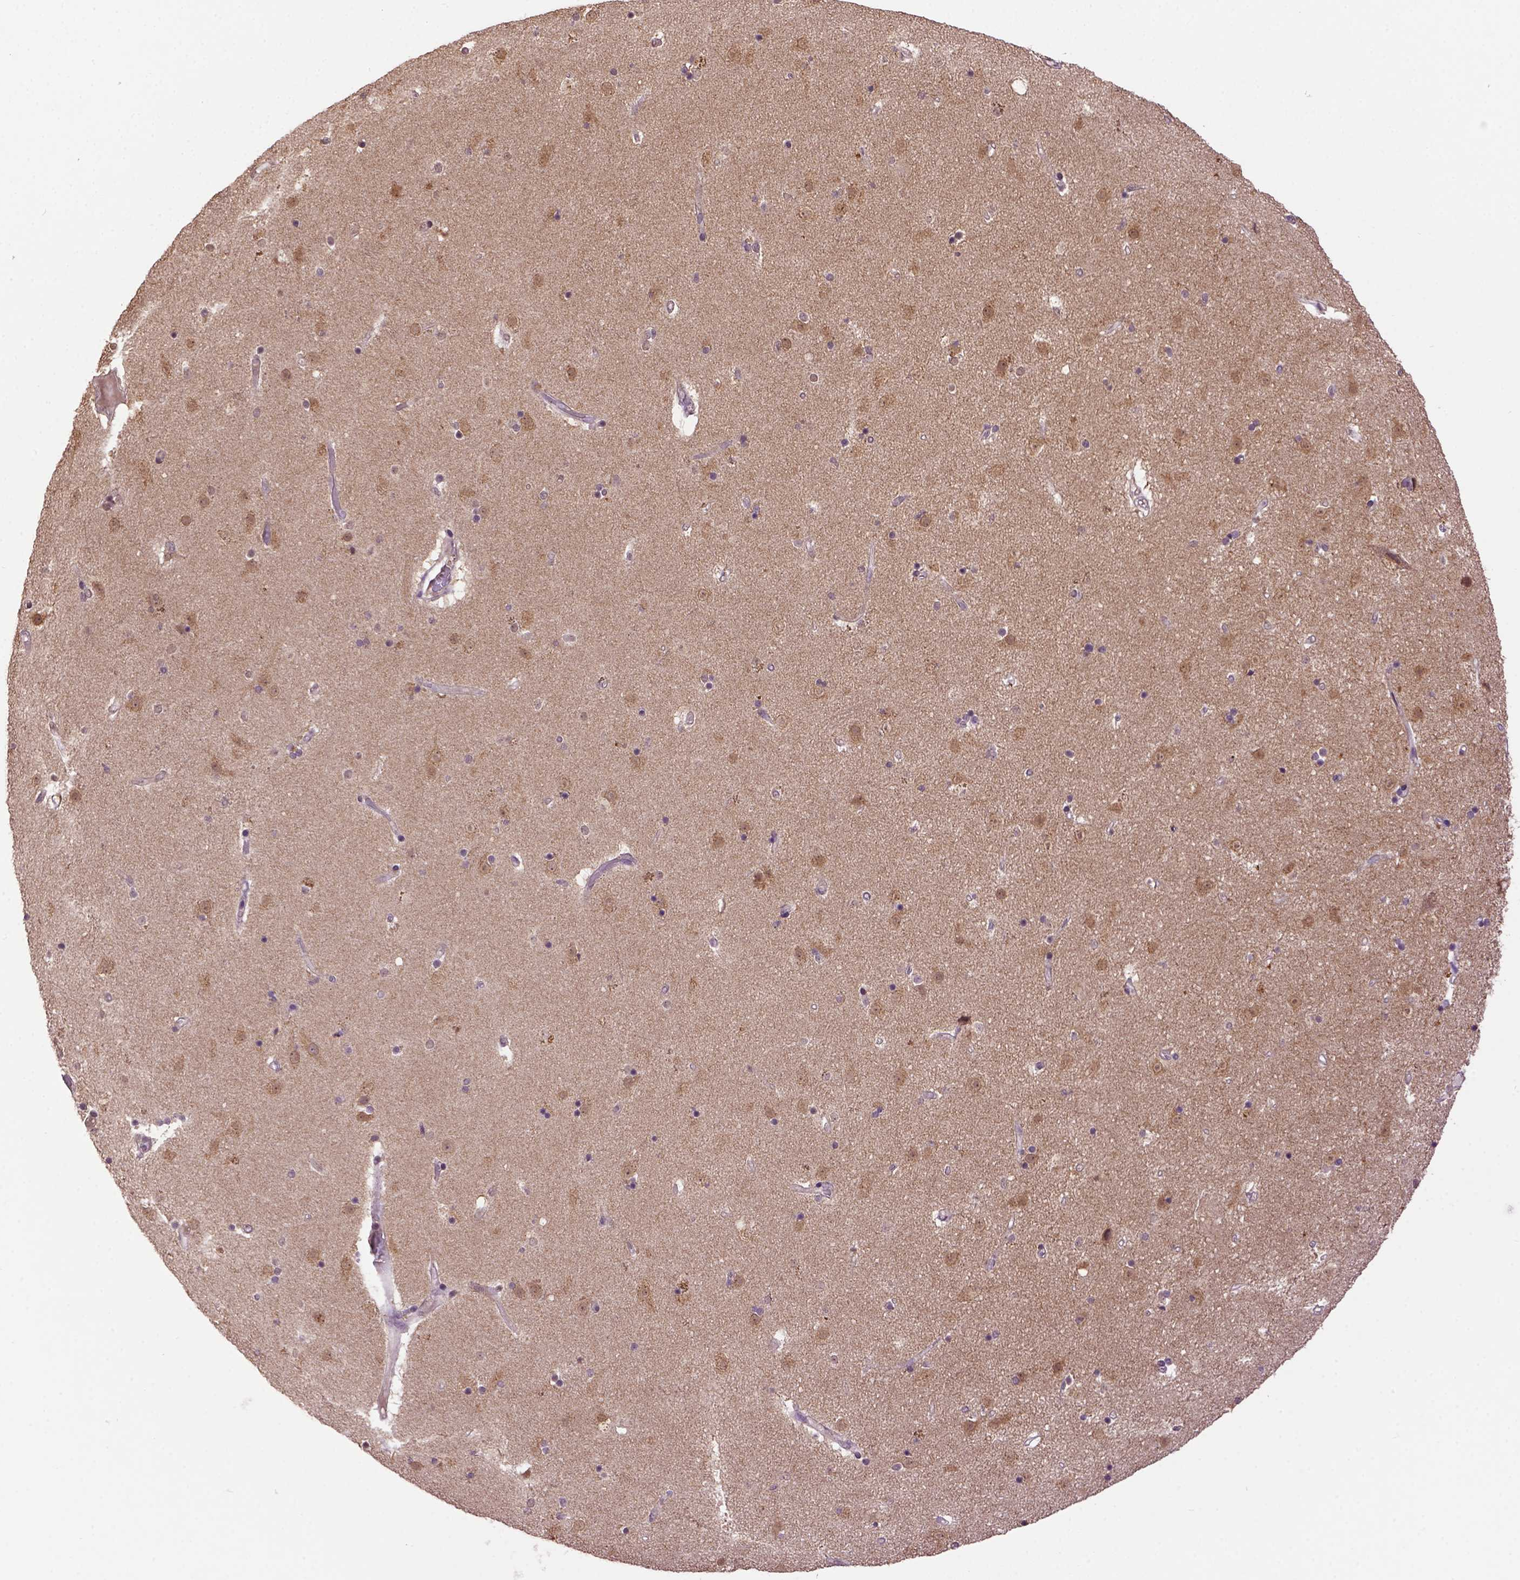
{"staining": {"intensity": "negative", "quantity": "none", "location": "none"}, "tissue": "caudate", "cell_type": "Glial cells", "image_type": "normal", "snomed": [{"axis": "morphology", "description": "Normal tissue, NOS"}, {"axis": "topography", "description": "Lateral ventricle wall"}], "caption": "An IHC micrograph of unremarkable caudate is shown. There is no staining in glial cells of caudate.", "gene": "WDR17", "patient": {"sex": "female", "age": 71}}